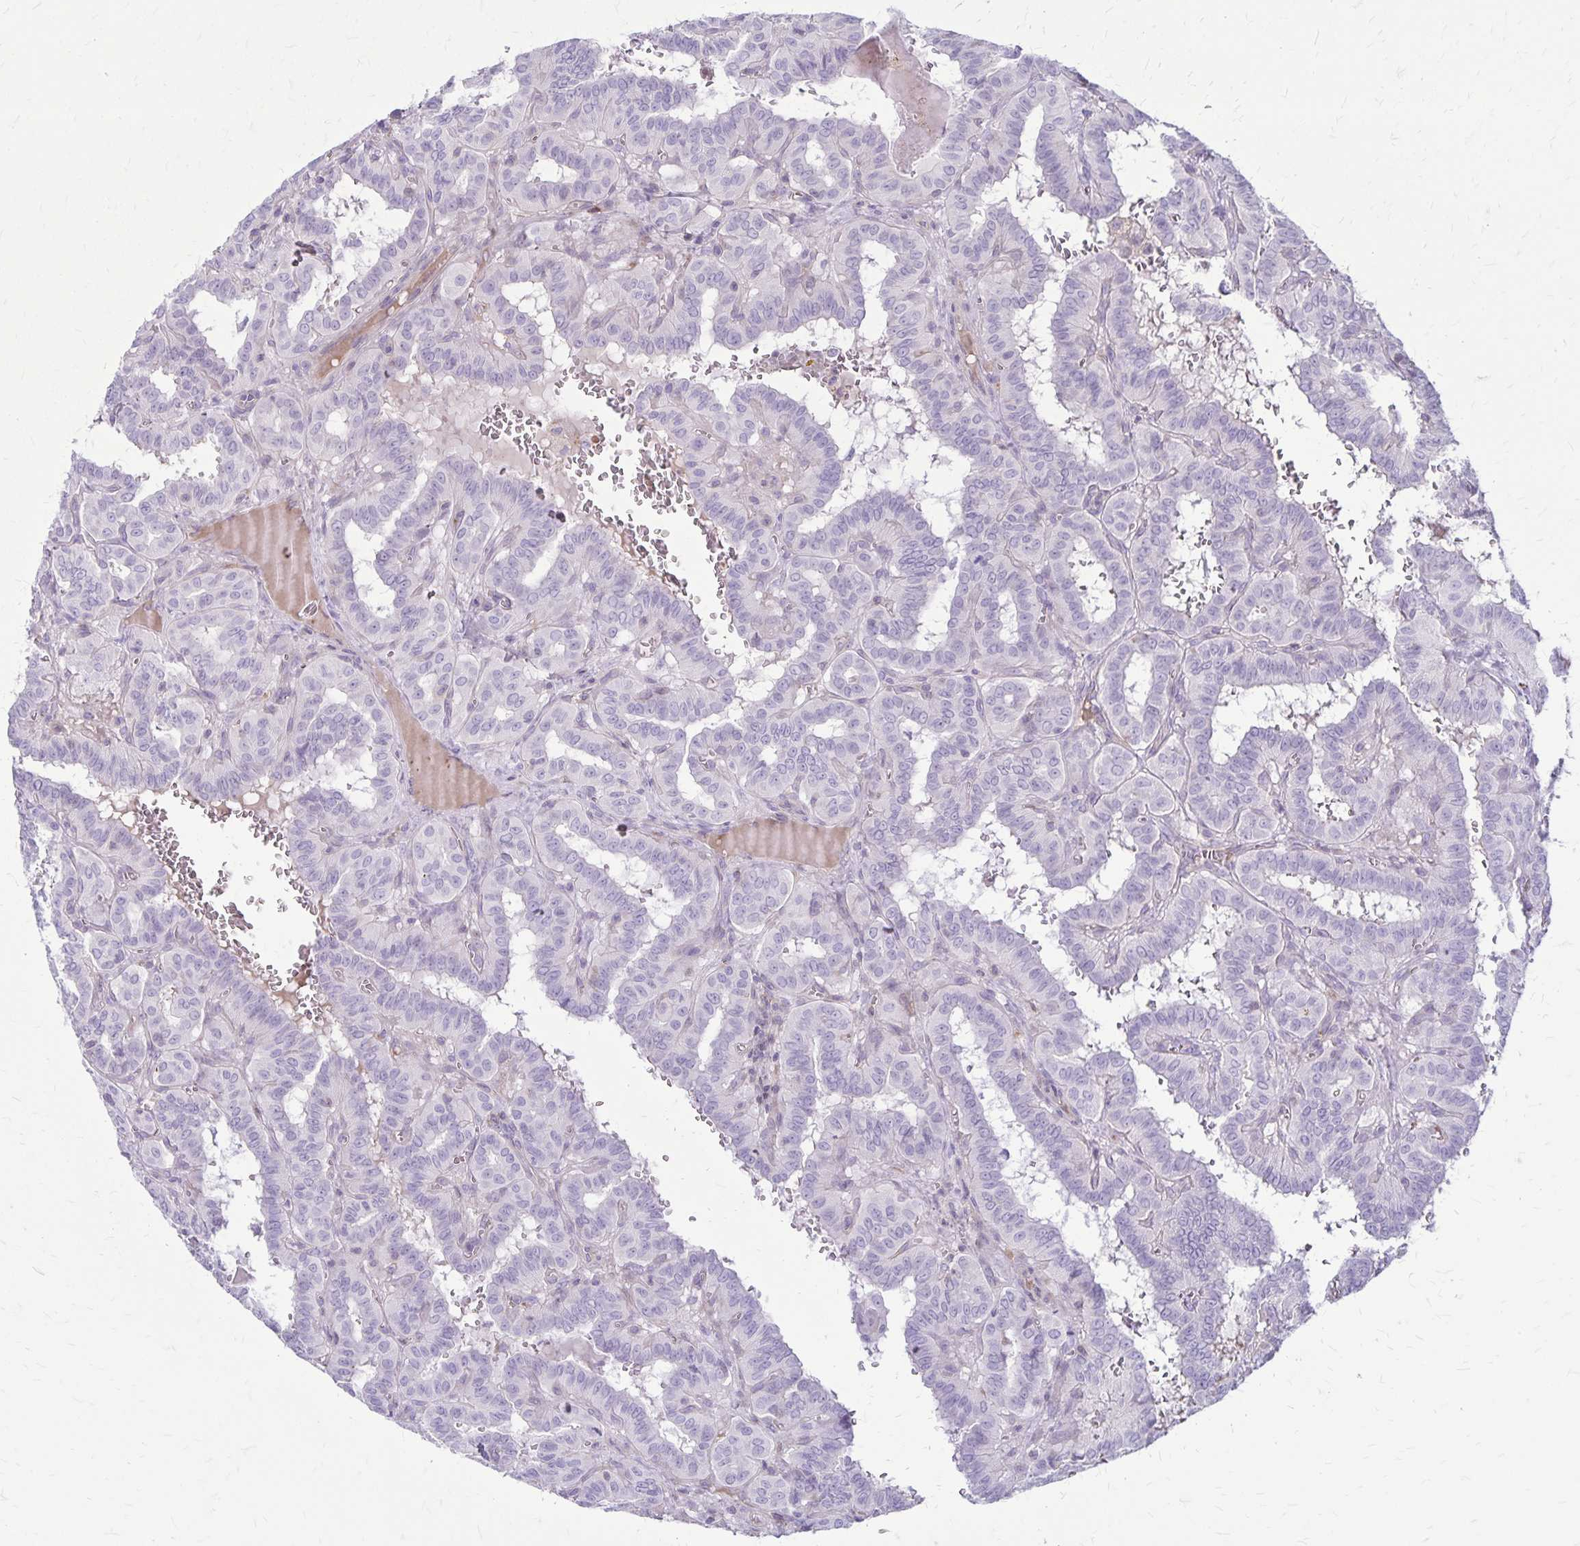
{"staining": {"intensity": "negative", "quantity": "none", "location": "none"}, "tissue": "thyroid cancer", "cell_type": "Tumor cells", "image_type": "cancer", "snomed": [{"axis": "morphology", "description": "Papillary adenocarcinoma, NOS"}, {"axis": "topography", "description": "Thyroid gland"}], "caption": "Tumor cells show no significant expression in thyroid papillary adenocarcinoma.", "gene": "GP9", "patient": {"sex": "female", "age": 21}}